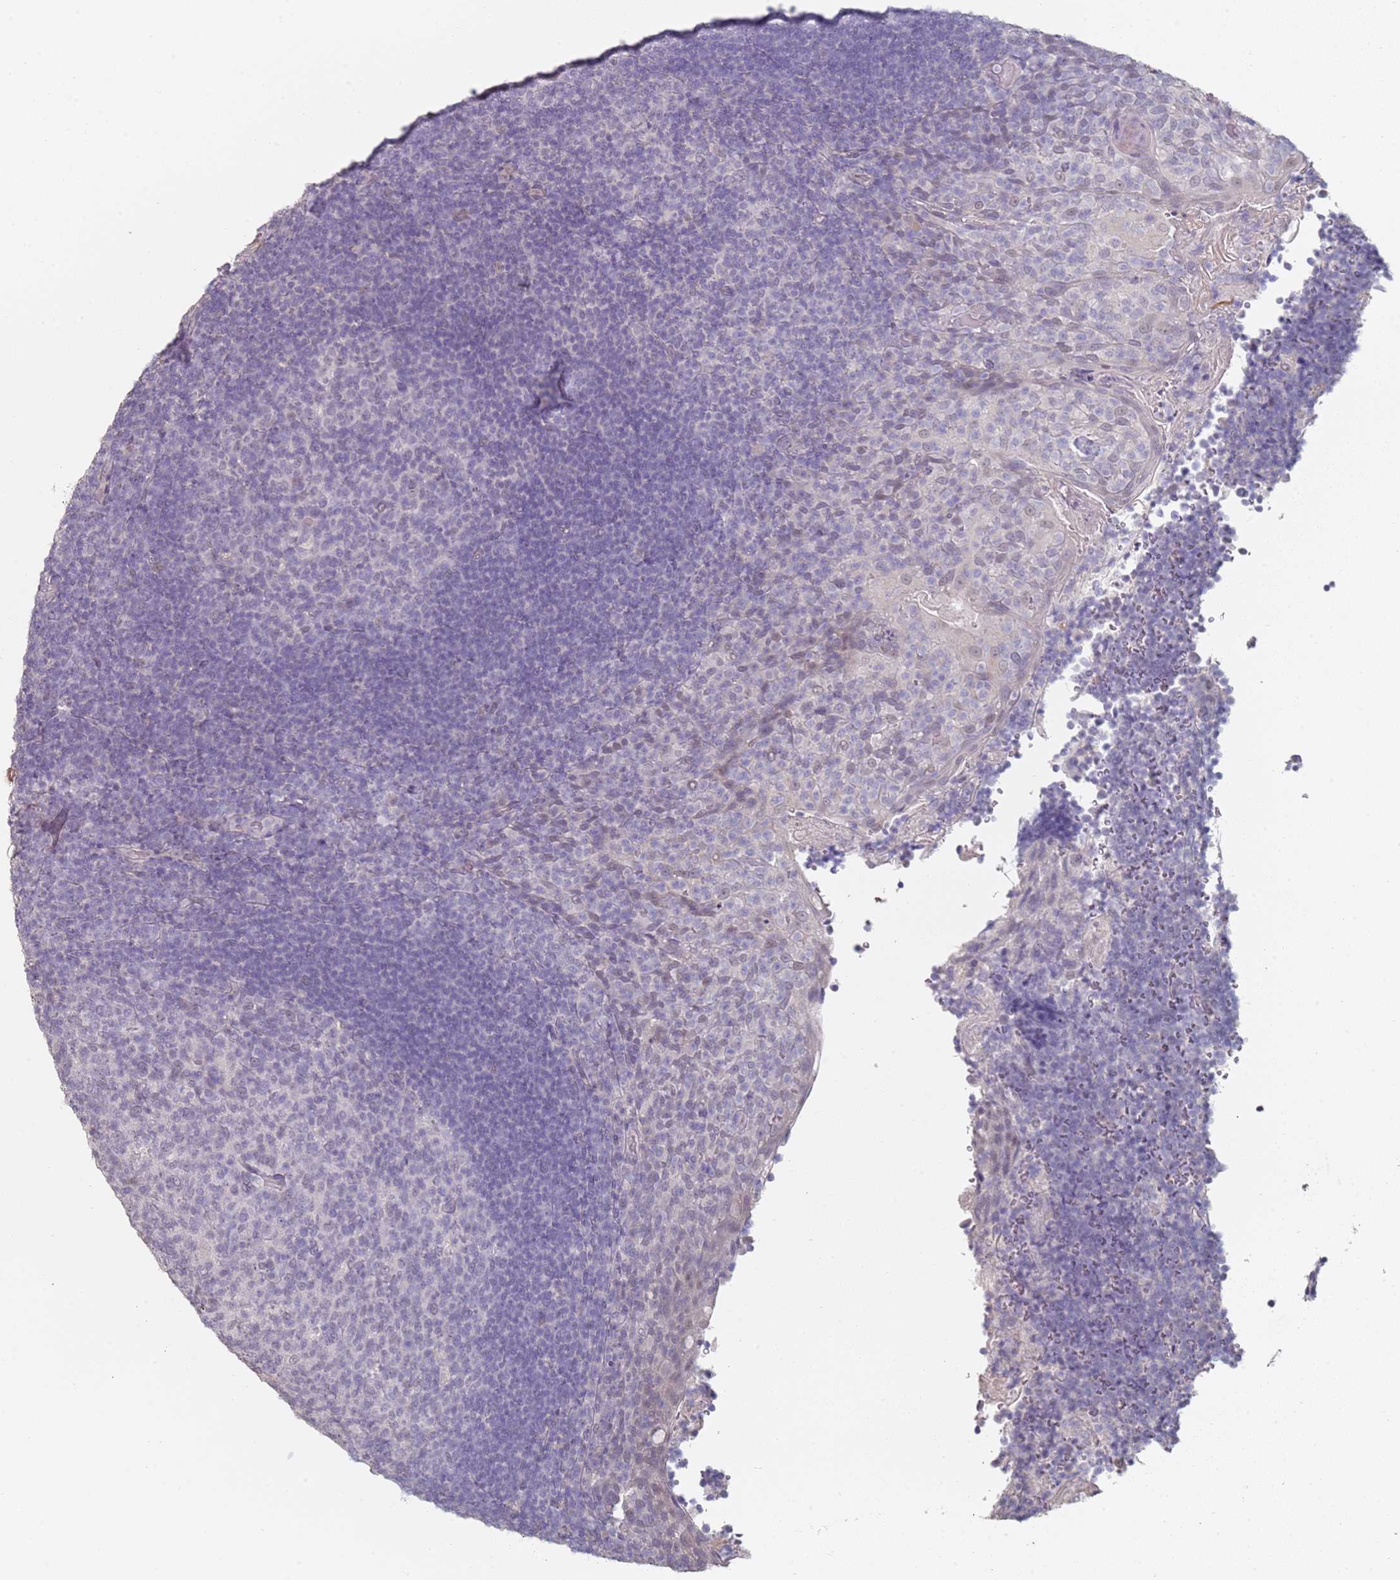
{"staining": {"intensity": "negative", "quantity": "none", "location": "none"}, "tissue": "tonsil", "cell_type": "Germinal center cells", "image_type": "normal", "snomed": [{"axis": "morphology", "description": "Normal tissue, NOS"}, {"axis": "topography", "description": "Tonsil"}], "caption": "Protein analysis of normal tonsil displays no significant expression in germinal center cells.", "gene": "DNAH11", "patient": {"sex": "female", "age": 10}}